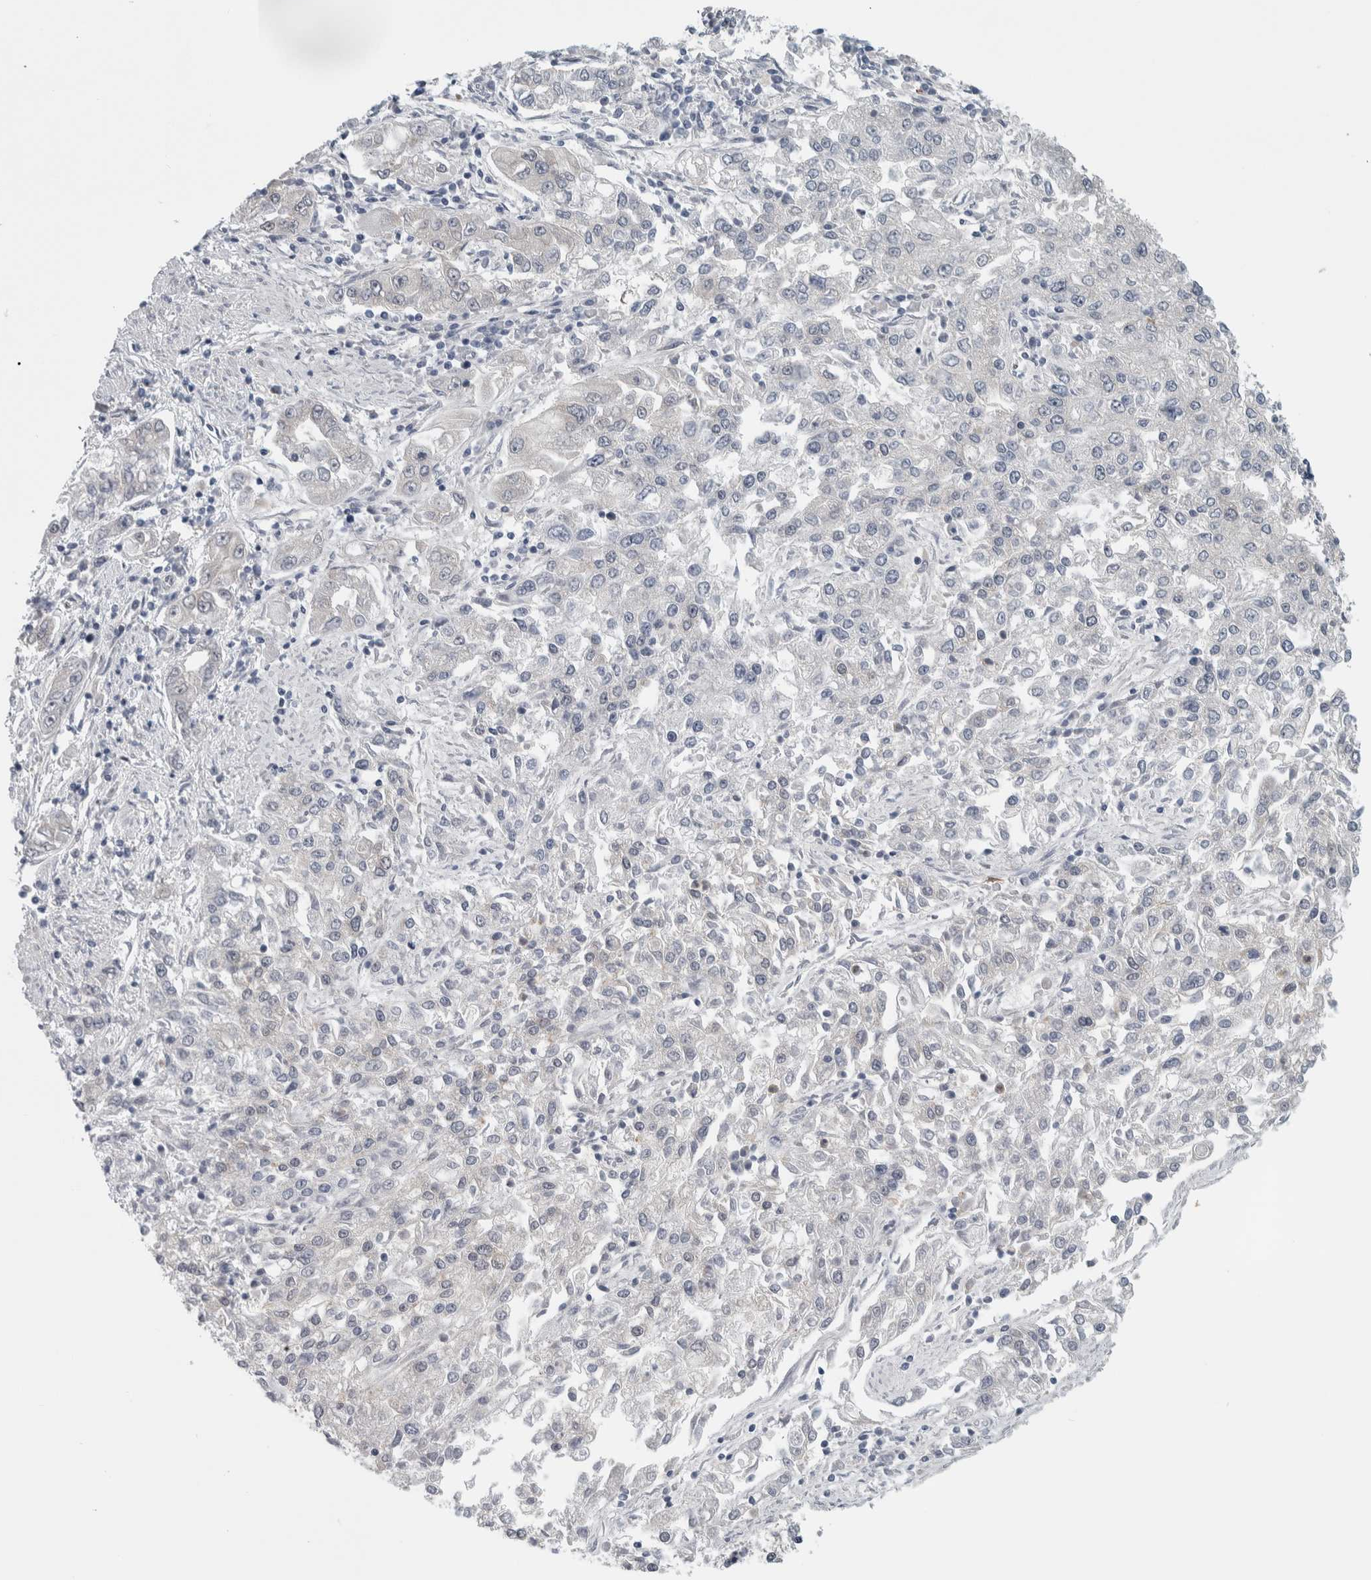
{"staining": {"intensity": "negative", "quantity": "none", "location": "none"}, "tissue": "endometrial cancer", "cell_type": "Tumor cells", "image_type": "cancer", "snomed": [{"axis": "morphology", "description": "Adenocarcinoma, NOS"}, {"axis": "topography", "description": "Endometrium"}], "caption": "Histopathology image shows no significant protein expression in tumor cells of endometrial adenocarcinoma. Brightfield microscopy of immunohistochemistry (IHC) stained with DAB (brown) and hematoxylin (blue), captured at high magnification.", "gene": "CCDC43", "patient": {"sex": "female", "age": 49}}